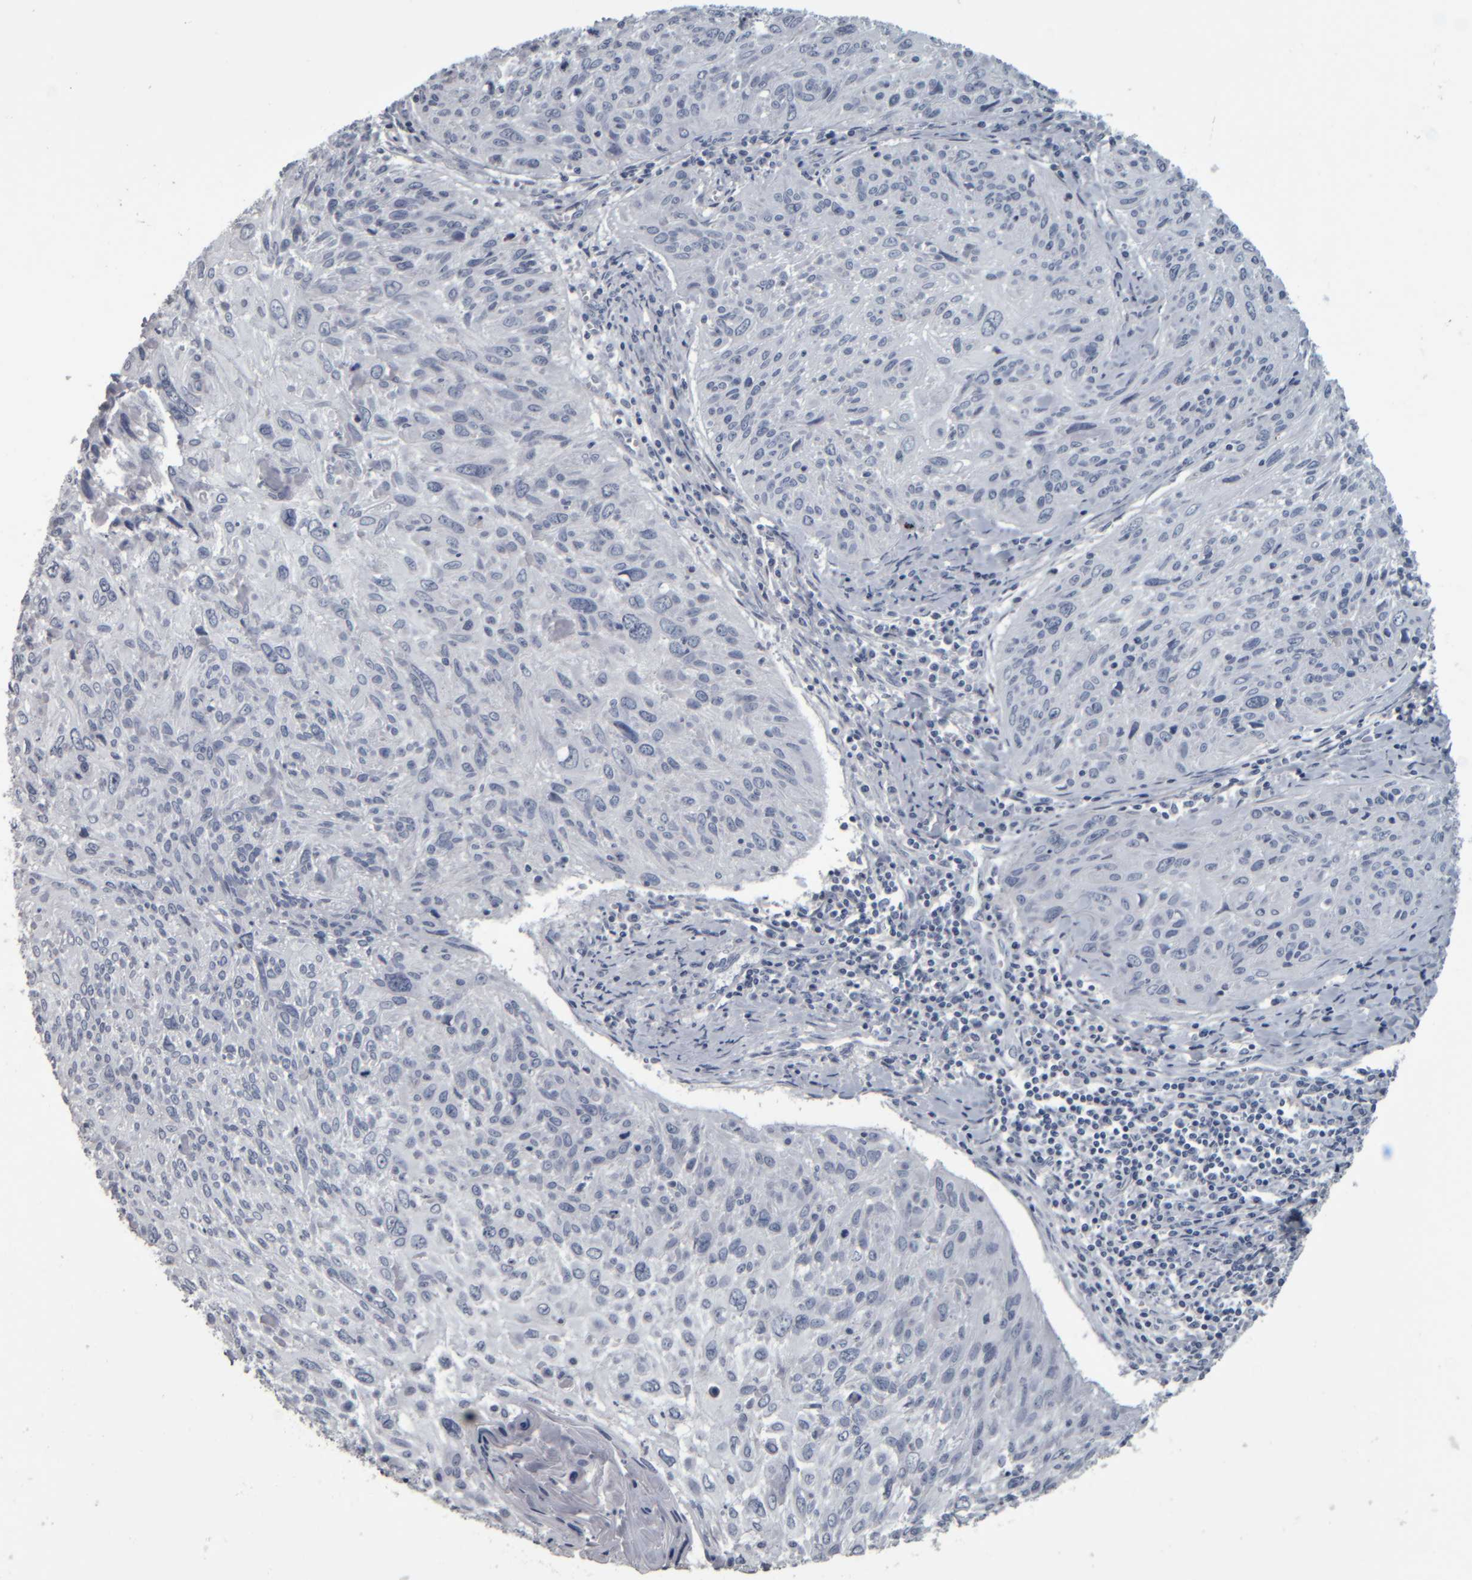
{"staining": {"intensity": "negative", "quantity": "none", "location": "none"}, "tissue": "cervical cancer", "cell_type": "Tumor cells", "image_type": "cancer", "snomed": [{"axis": "morphology", "description": "Squamous cell carcinoma, NOS"}, {"axis": "topography", "description": "Cervix"}], "caption": "Immunohistochemistry (IHC) photomicrograph of neoplastic tissue: cervical cancer stained with DAB exhibits no significant protein expression in tumor cells.", "gene": "CAVIN4", "patient": {"sex": "female", "age": 51}}